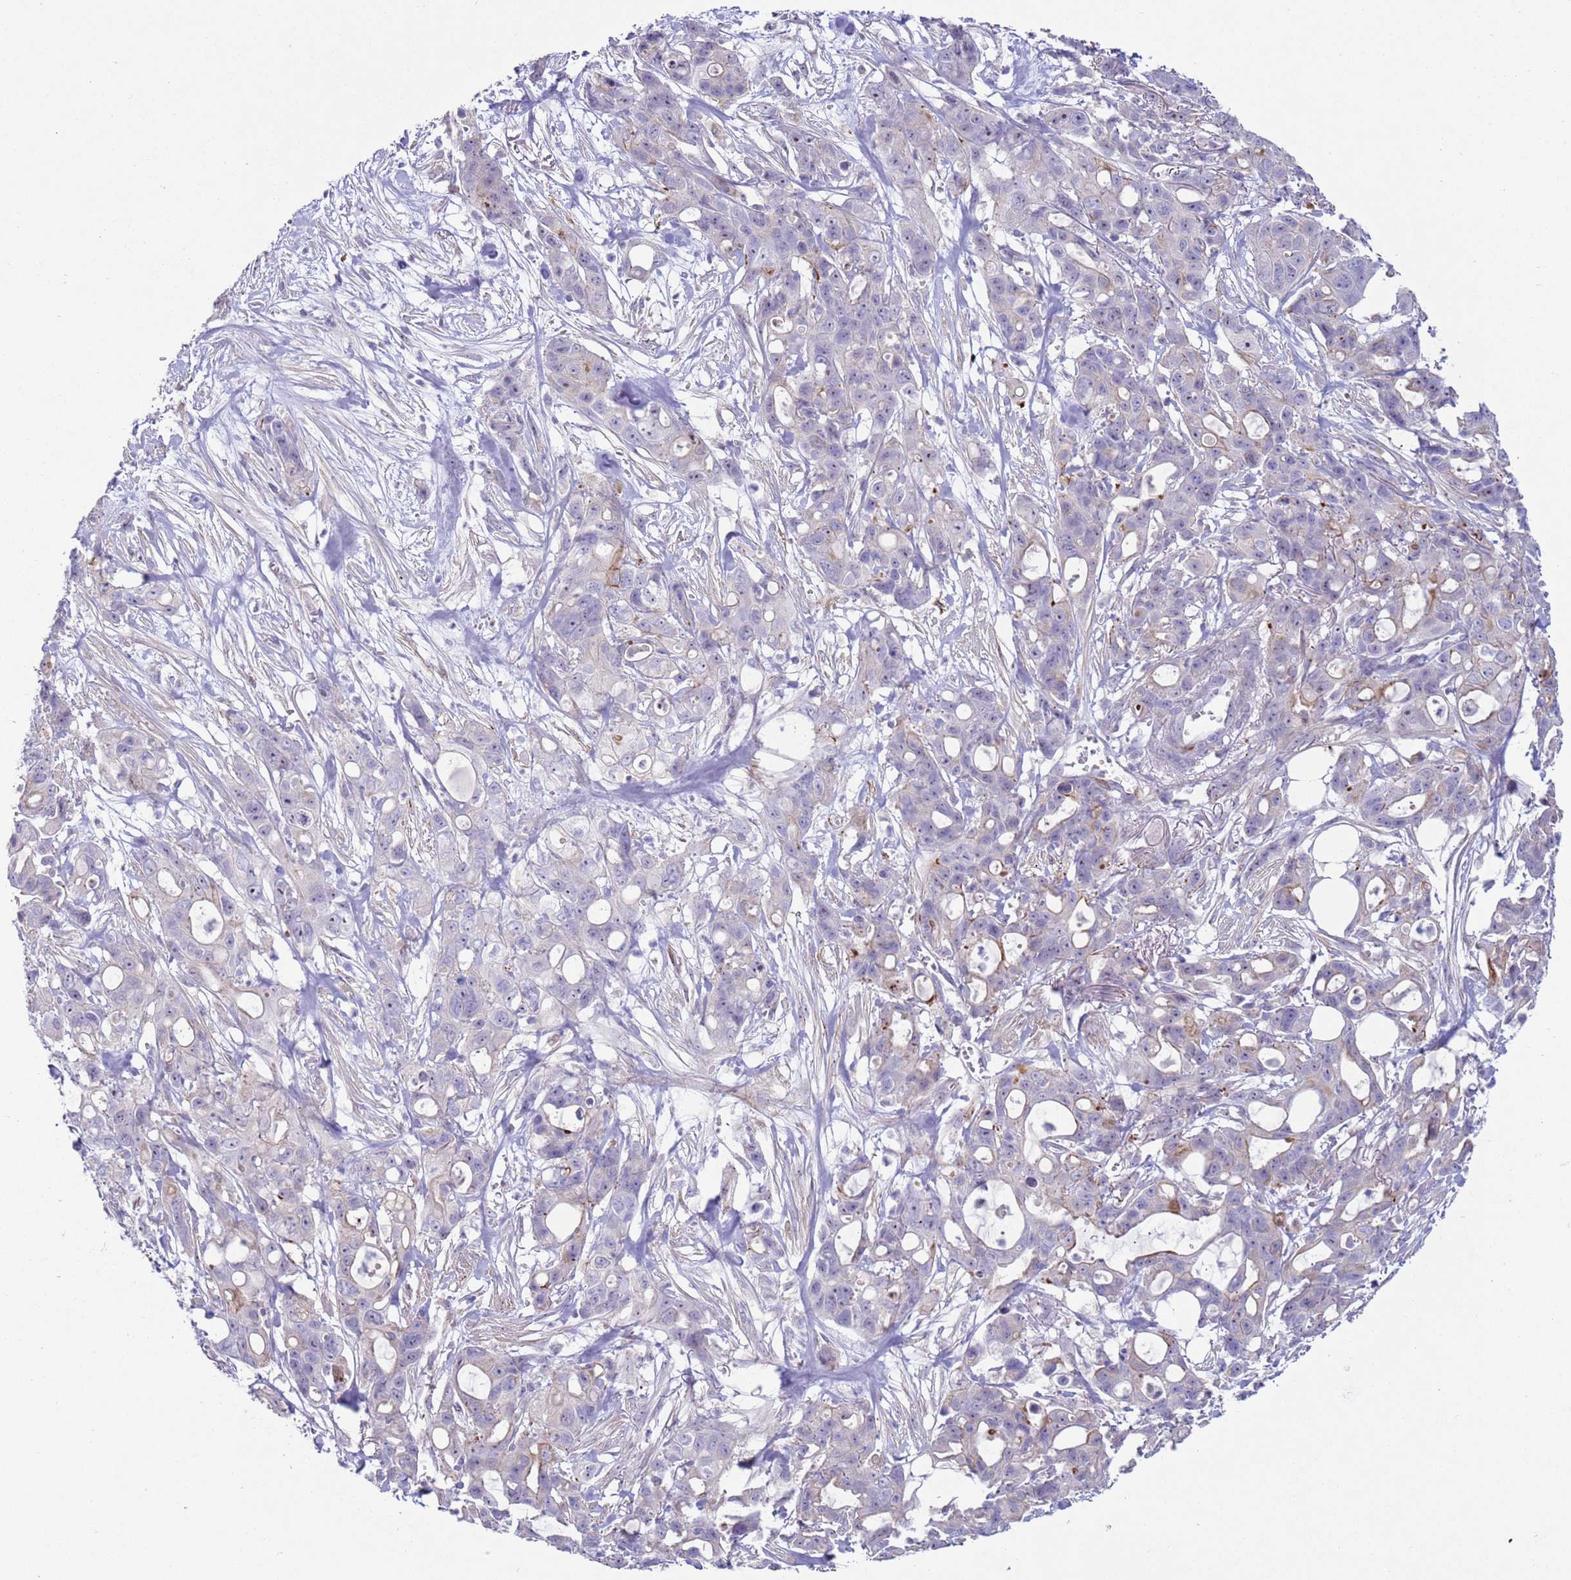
{"staining": {"intensity": "negative", "quantity": "none", "location": "none"}, "tissue": "ovarian cancer", "cell_type": "Tumor cells", "image_type": "cancer", "snomed": [{"axis": "morphology", "description": "Cystadenocarcinoma, mucinous, NOS"}, {"axis": "topography", "description": "Ovary"}], "caption": "There is no significant staining in tumor cells of ovarian cancer (mucinous cystadenocarcinoma). Brightfield microscopy of immunohistochemistry stained with DAB (3,3'-diaminobenzidine) (brown) and hematoxylin (blue), captured at high magnification.", "gene": "HEATR1", "patient": {"sex": "female", "age": 70}}